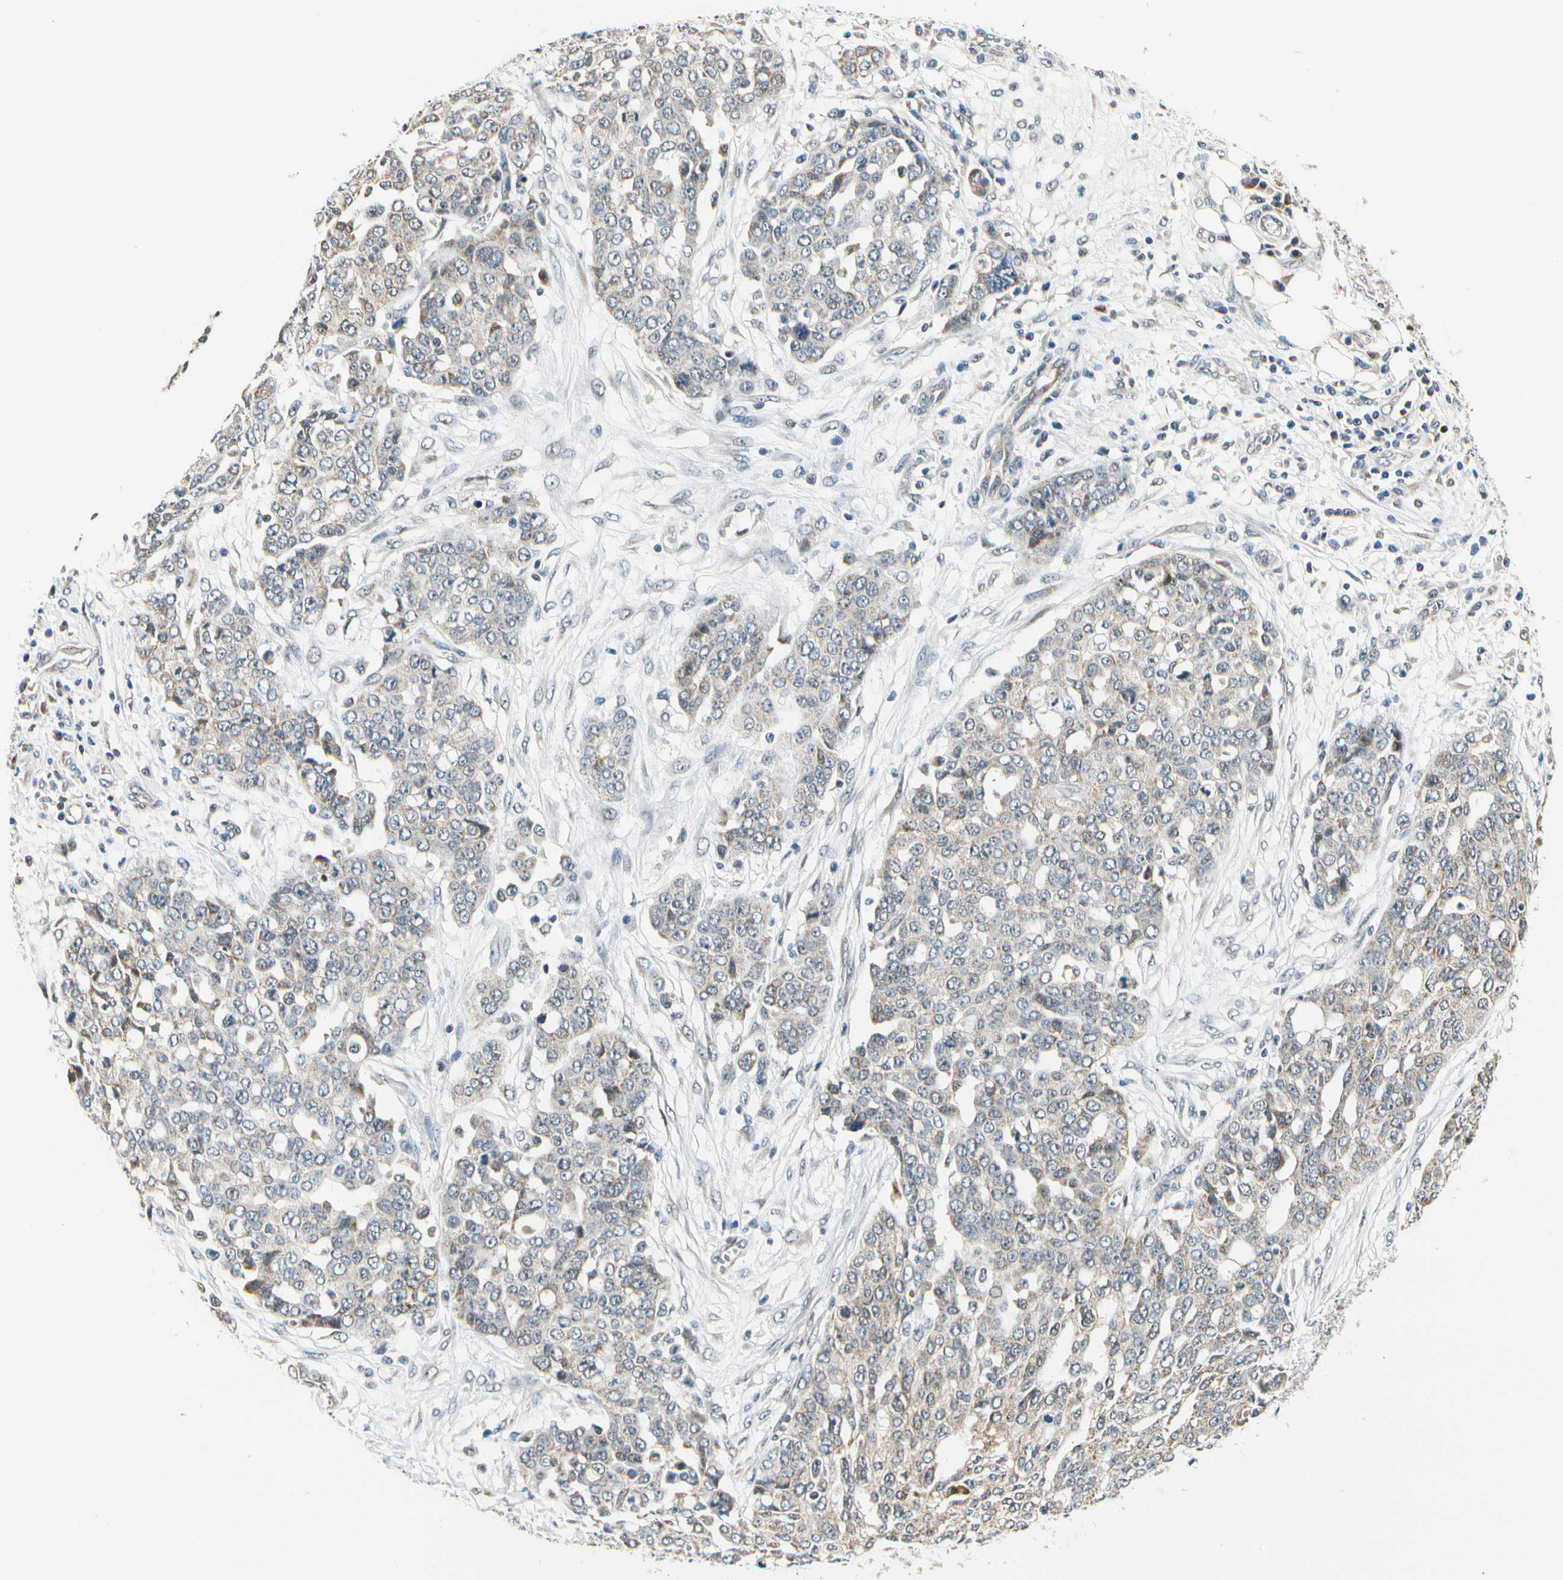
{"staining": {"intensity": "weak", "quantity": "<25%", "location": "cytoplasmic/membranous"}, "tissue": "ovarian cancer", "cell_type": "Tumor cells", "image_type": "cancer", "snomed": [{"axis": "morphology", "description": "Cystadenocarcinoma, serous, NOS"}, {"axis": "topography", "description": "Soft tissue"}, {"axis": "topography", "description": "Ovary"}], "caption": "Tumor cells show no significant protein positivity in serous cystadenocarcinoma (ovarian). The staining is performed using DAB (3,3'-diaminobenzidine) brown chromogen with nuclei counter-stained in using hematoxylin.", "gene": "PDK2", "patient": {"sex": "female", "age": 57}}